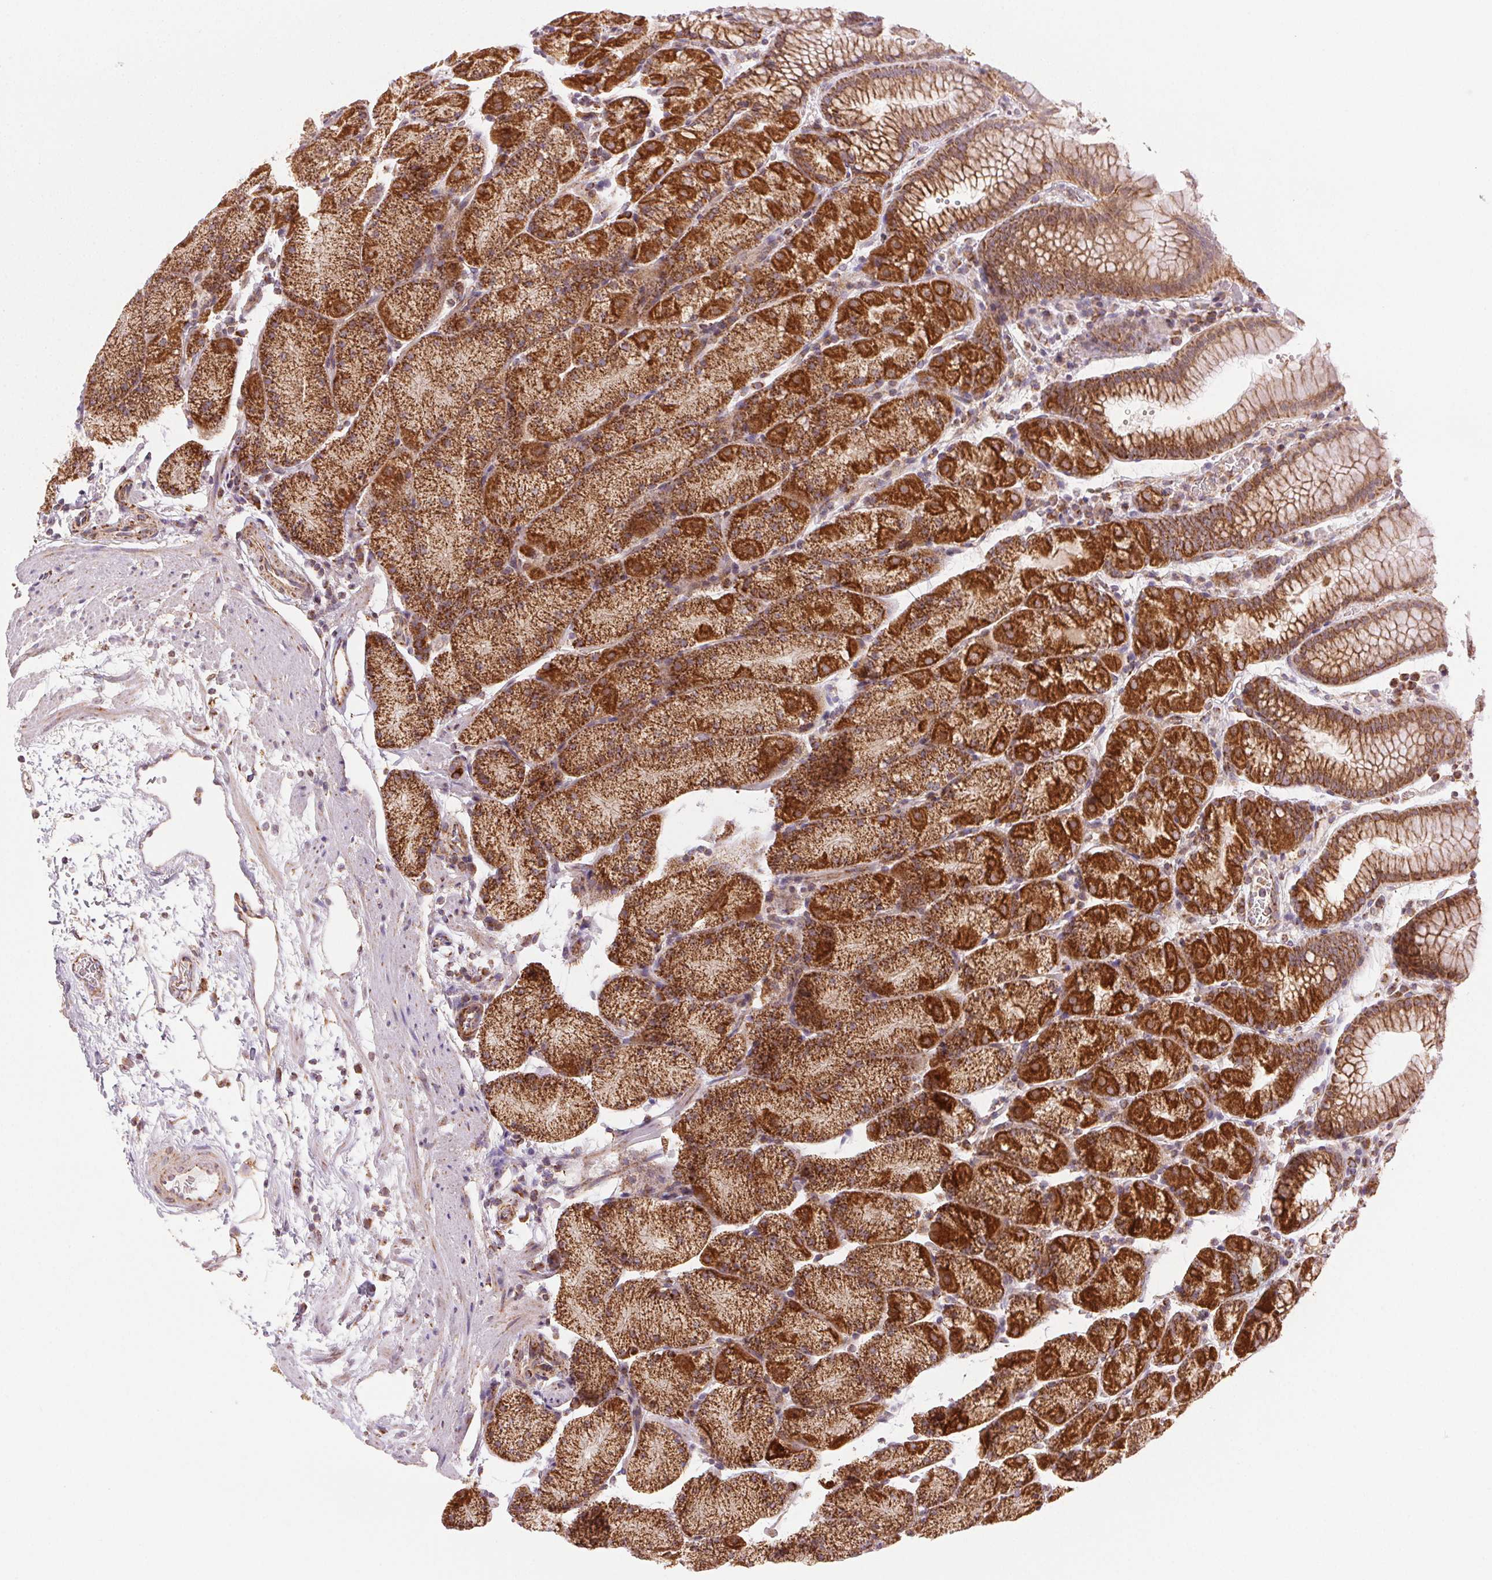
{"staining": {"intensity": "strong", "quantity": ">75%", "location": "cytoplasmic/membranous"}, "tissue": "stomach", "cell_type": "Glandular cells", "image_type": "normal", "snomed": [{"axis": "morphology", "description": "Normal tissue, NOS"}, {"axis": "topography", "description": "Stomach, upper"}, {"axis": "topography", "description": "Stomach"}], "caption": "An IHC image of normal tissue is shown. Protein staining in brown shows strong cytoplasmic/membranous positivity in stomach within glandular cells. (IHC, brightfield microscopy, high magnification).", "gene": "CLPB", "patient": {"sex": "male", "age": 76}}